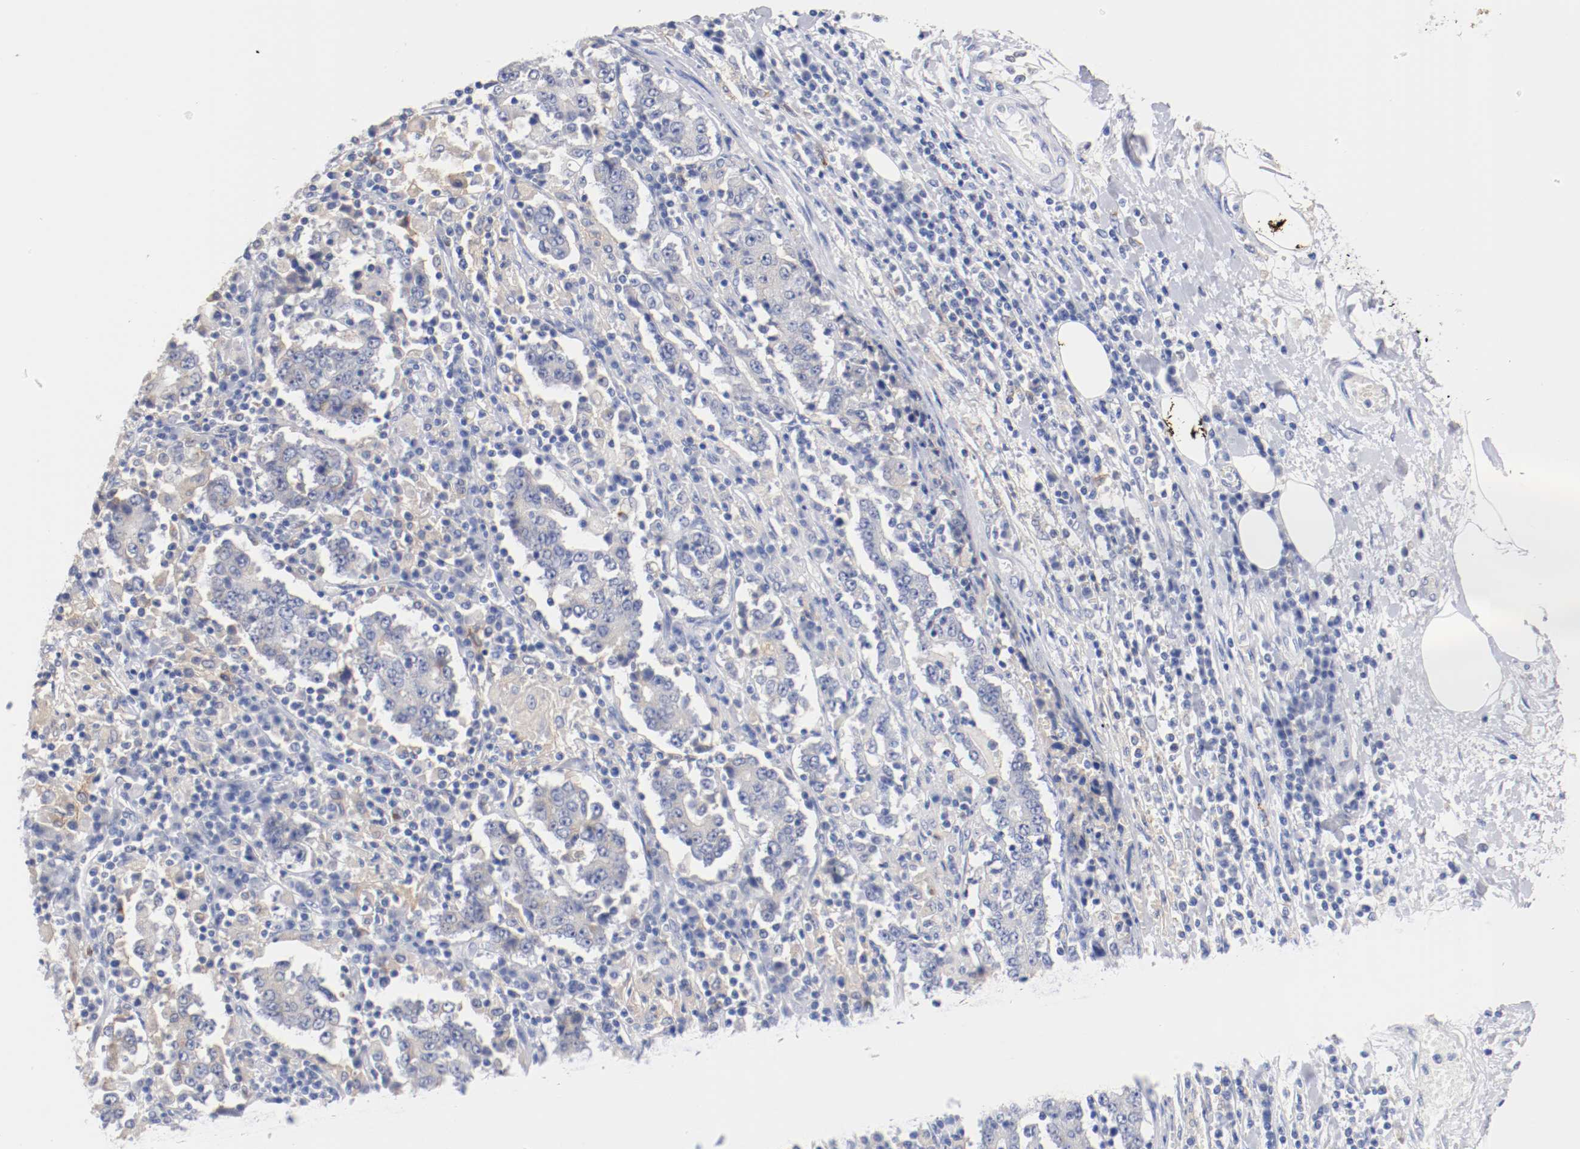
{"staining": {"intensity": "weak", "quantity": "<25%", "location": "cytoplasmic/membranous"}, "tissue": "stomach cancer", "cell_type": "Tumor cells", "image_type": "cancer", "snomed": [{"axis": "morphology", "description": "Normal tissue, NOS"}, {"axis": "morphology", "description": "Adenocarcinoma, NOS"}, {"axis": "topography", "description": "Stomach, upper"}, {"axis": "topography", "description": "Stomach"}], "caption": "DAB immunohistochemical staining of adenocarcinoma (stomach) displays no significant positivity in tumor cells.", "gene": "FGFBP1", "patient": {"sex": "male", "age": 59}}